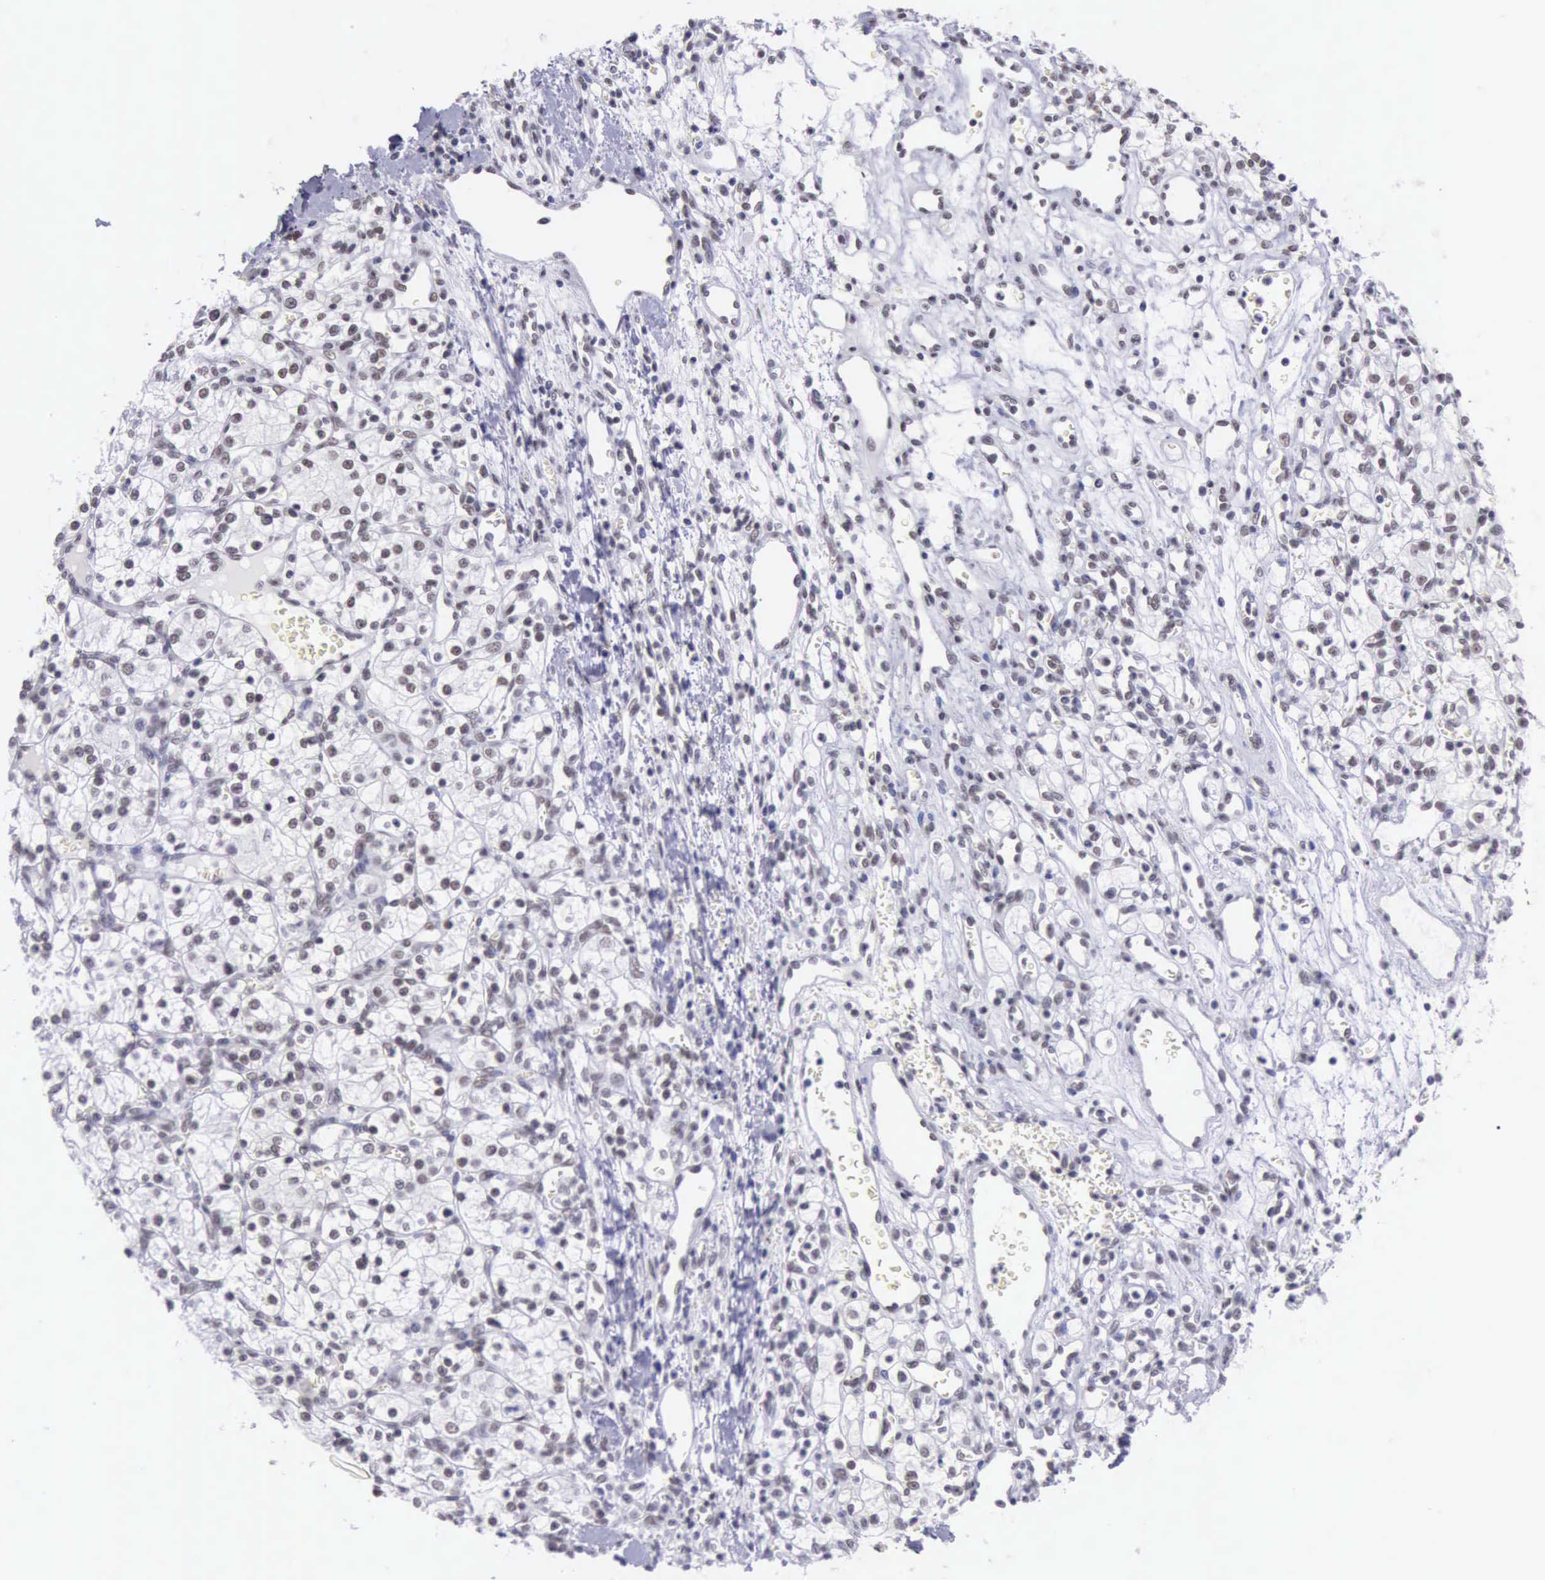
{"staining": {"intensity": "weak", "quantity": "25%-75%", "location": "nuclear"}, "tissue": "renal cancer", "cell_type": "Tumor cells", "image_type": "cancer", "snomed": [{"axis": "morphology", "description": "Adenocarcinoma, NOS"}, {"axis": "topography", "description": "Kidney"}], "caption": "IHC histopathology image of adenocarcinoma (renal) stained for a protein (brown), which demonstrates low levels of weak nuclear expression in about 25%-75% of tumor cells.", "gene": "EP300", "patient": {"sex": "female", "age": 62}}